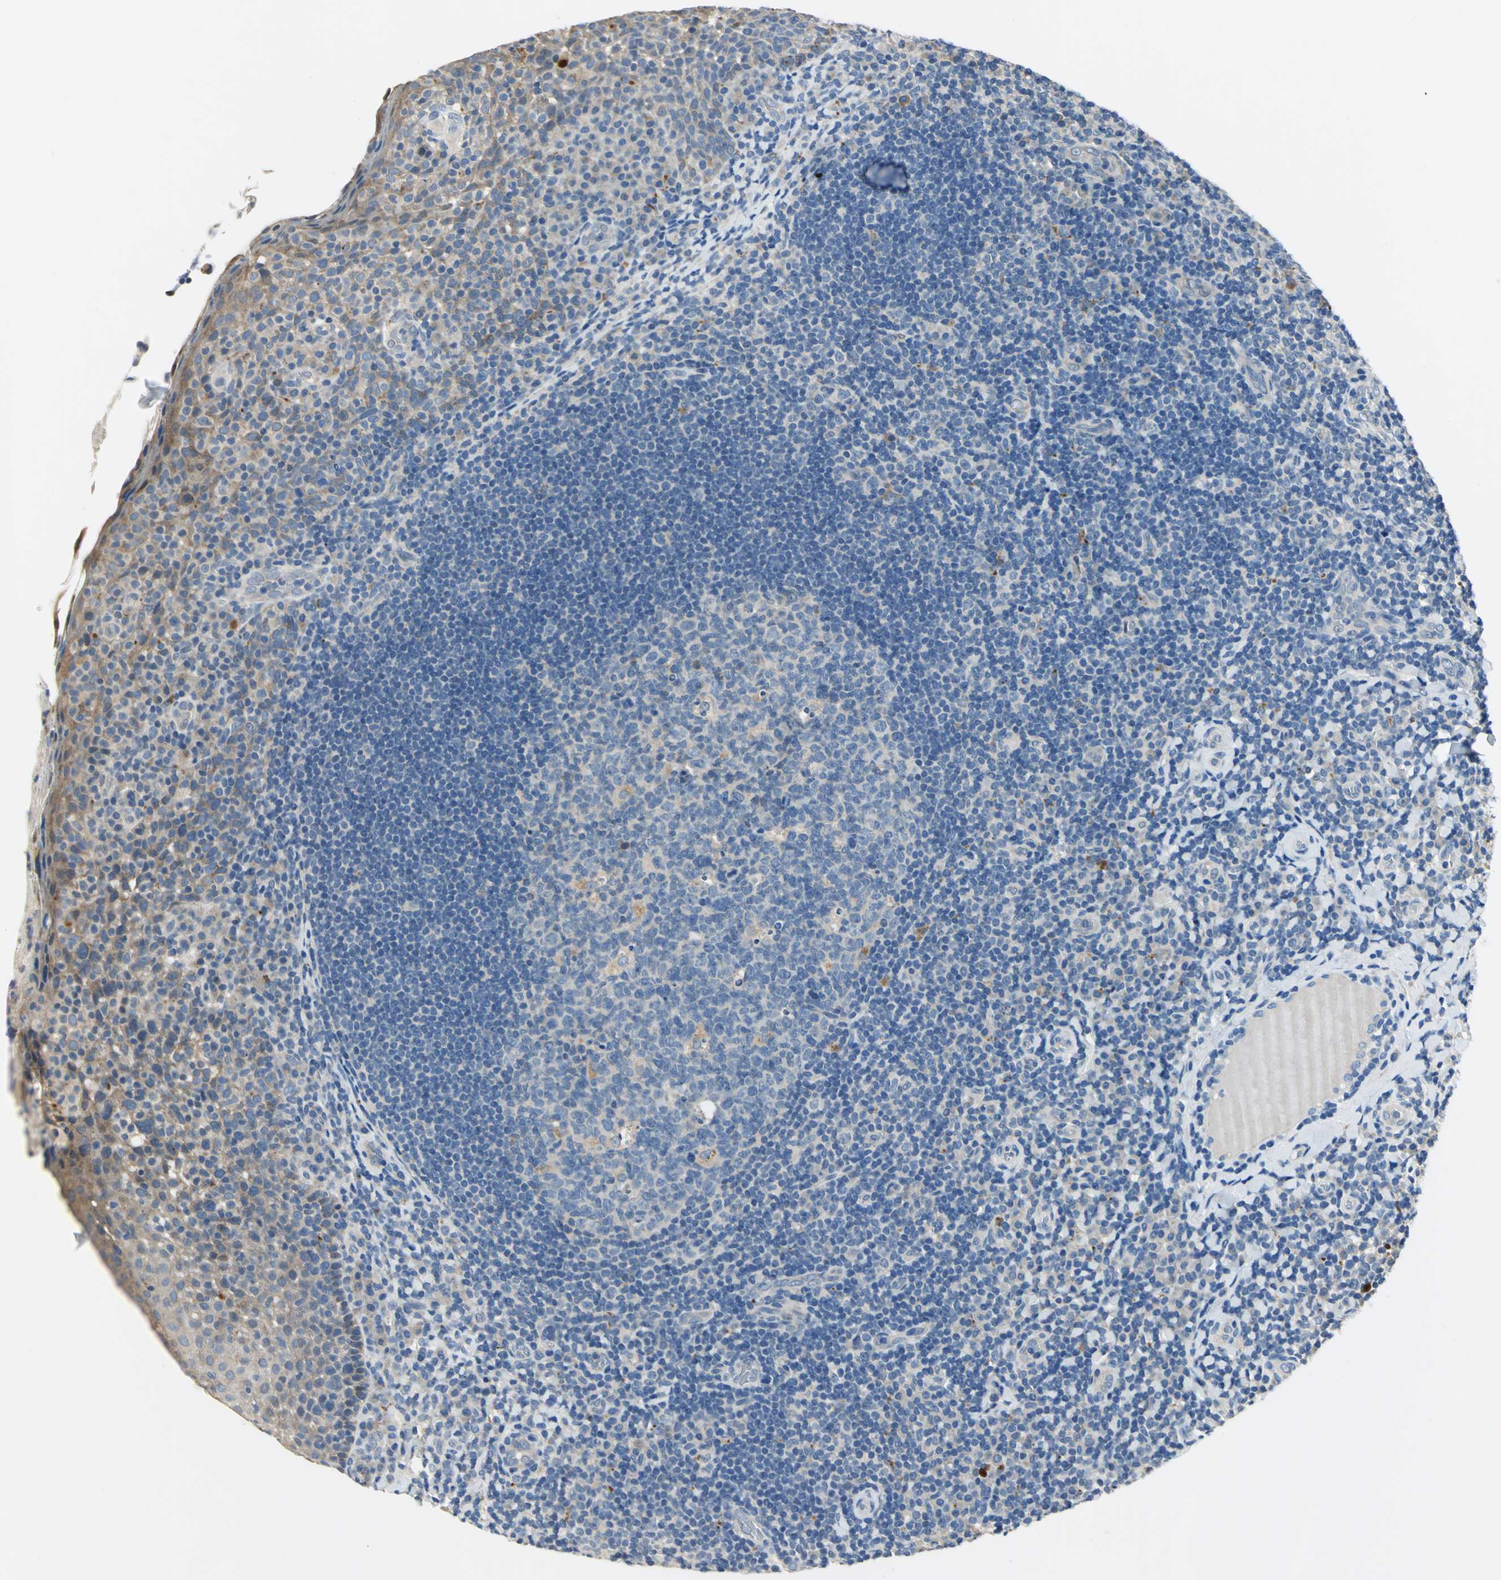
{"staining": {"intensity": "negative", "quantity": "none", "location": "none"}, "tissue": "tonsil", "cell_type": "Germinal center cells", "image_type": "normal", "snomed": [{"axis": "morphology", "description": "Normal tissue, NOS"}, {"axis": "topography", "description": "Tonsil"}], "caption": "Immunohistochemical staining of benign tonsil demonstrates no significant staining in germinal center cells. The staining is performed using DAB brown chromogen with nuclei counter-stained in using hematoxylin.", "gene": "RASD2", "patient": {"sex": "male", "age": 17}}